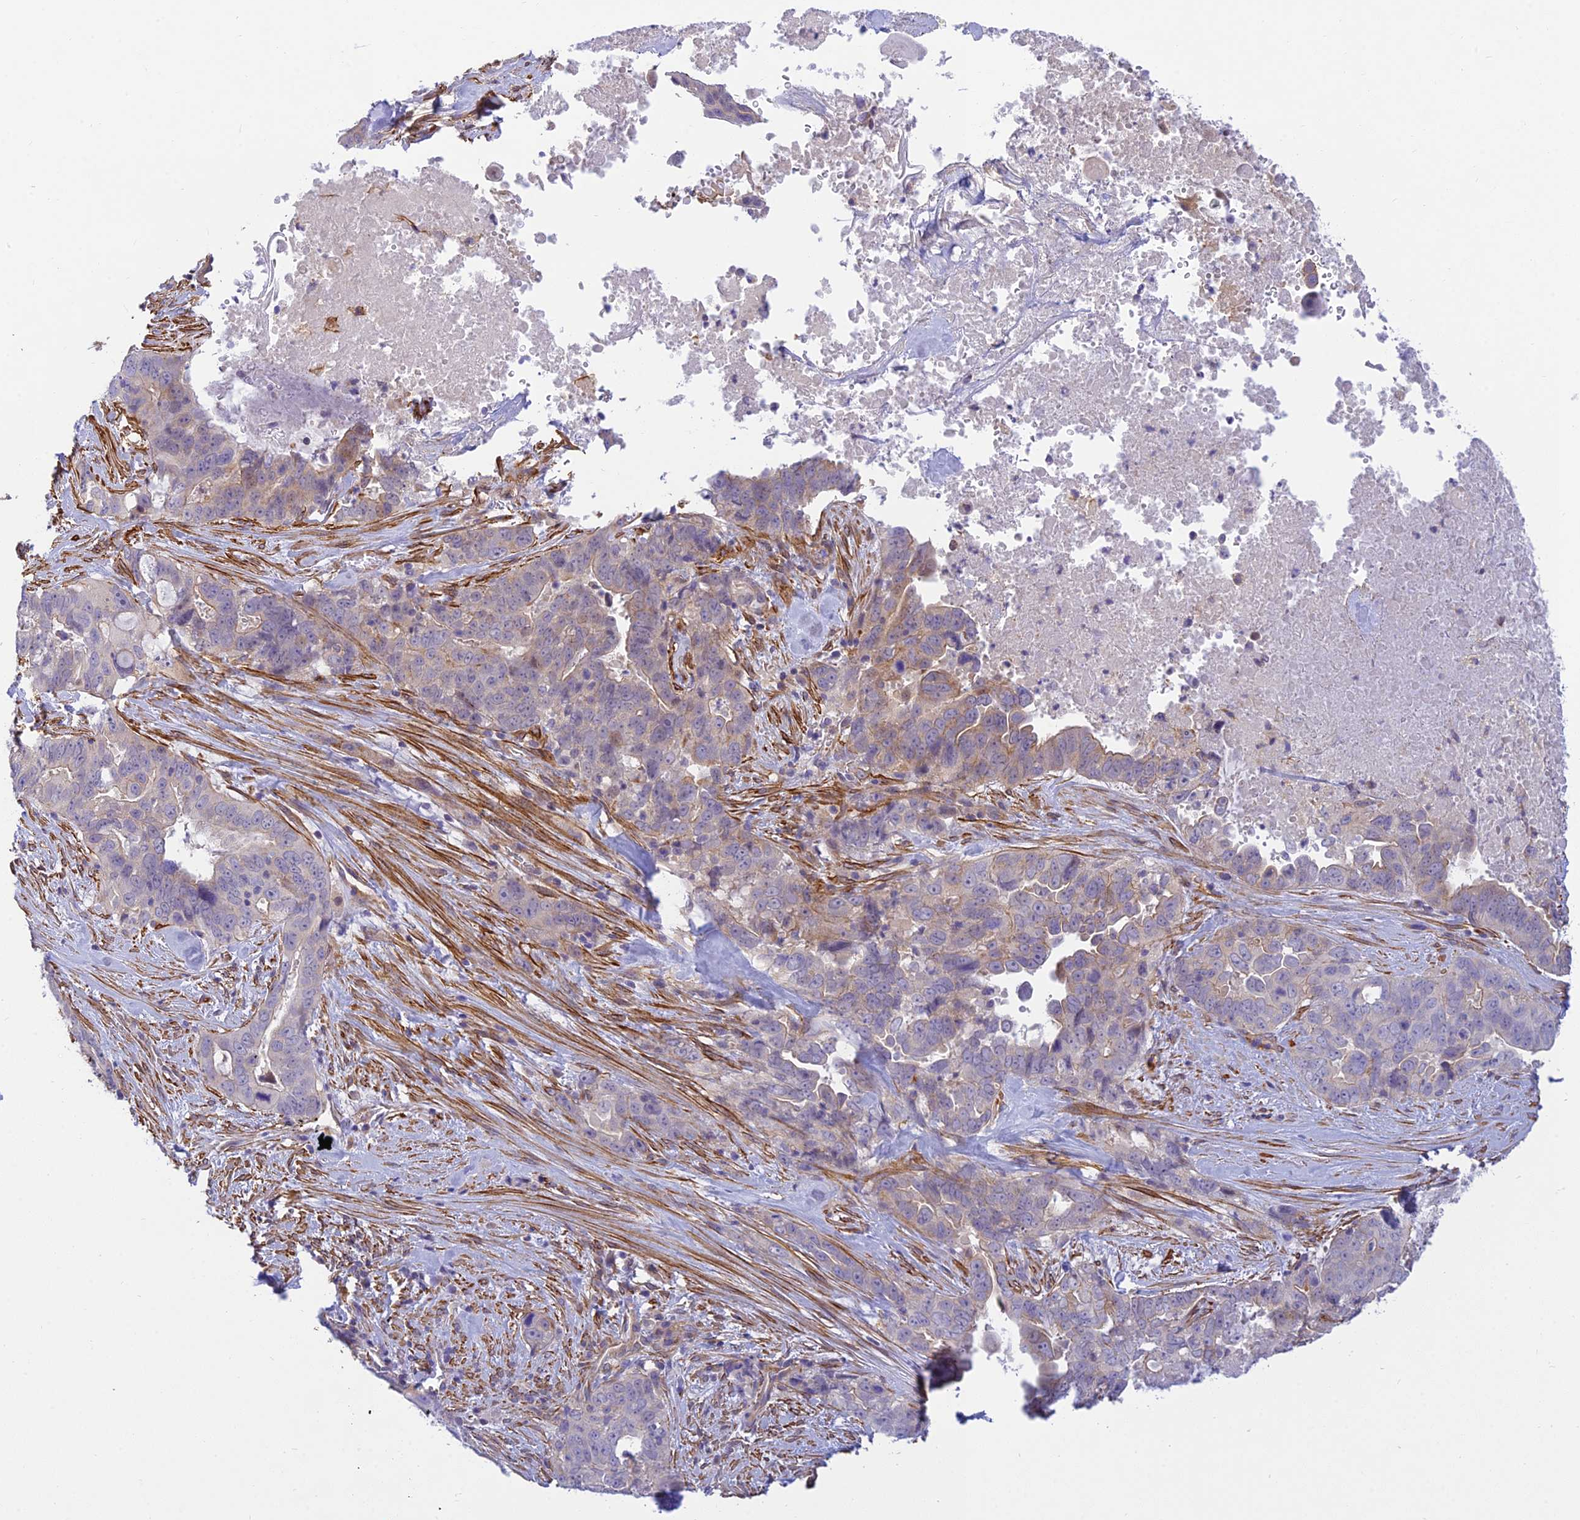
{"staining": {"intensity": "weak", "quantity": "<25%", "location": "cytoplasmic/membranous"}, "tissue": "pancreatic cancer", "cell_type": "Tumor cells", "image_type": "cancer", "snomed": [{"axis": "morphology", "description": "Adenocarcinoma, NOS"}, {"axis": "topography", "description": "Pancreas"}], "caption": "Human adenocarcinoma (pancreatic) stained for a protein using IHC demonstrates no staining in tumor cells.", "gene": "FBXW4", "patient": {"sex": "male", "age": 80}}